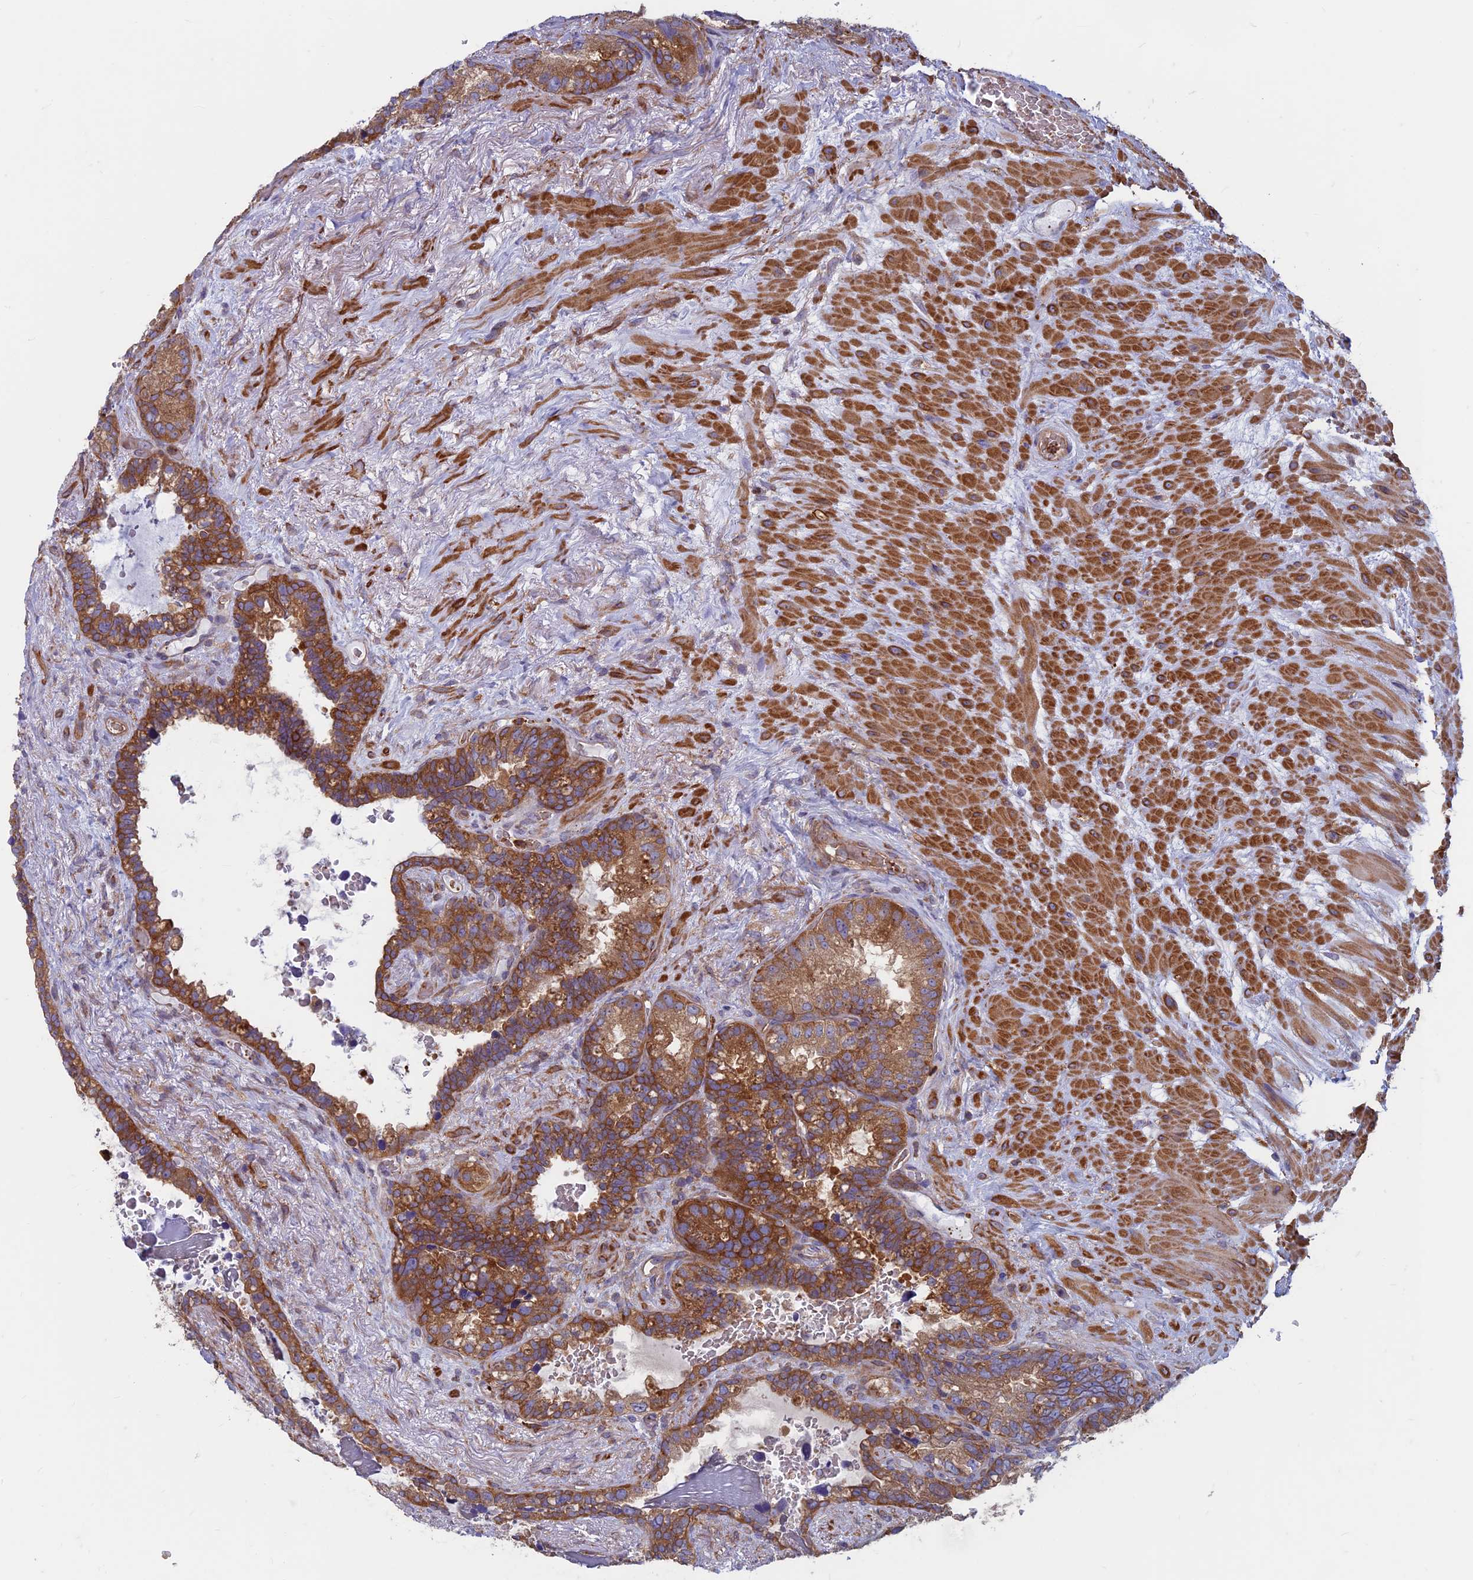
{"staining": {"intensity": "moderate", "quantity": ">75%", "location": "cytoplasmic/membranous"}, "tissue": "seminal vesicle", "cell_type": "Glandular cells", "image_type": "normal", "snomed": [{"axis": "morphology", "description": "Normal tissue, NOS"}, {"axis": "topography", "description": "Seminal veicle"}], "caption": "An immunohistochemistry (IHC) photomicrograph of benign tissue is shown. Protein staining in brown highlights moderate cytoplasmic/membranous positivity in seminal vesicle within glandular cells. (Stains: DAB (3,3'-diaminobenzidine) in brown, nuclei in blue, Microscopy: brightfield microscopy at high magnification).", "gene": "DNM1L", "patient": {"sex": "male", "age": 80}}